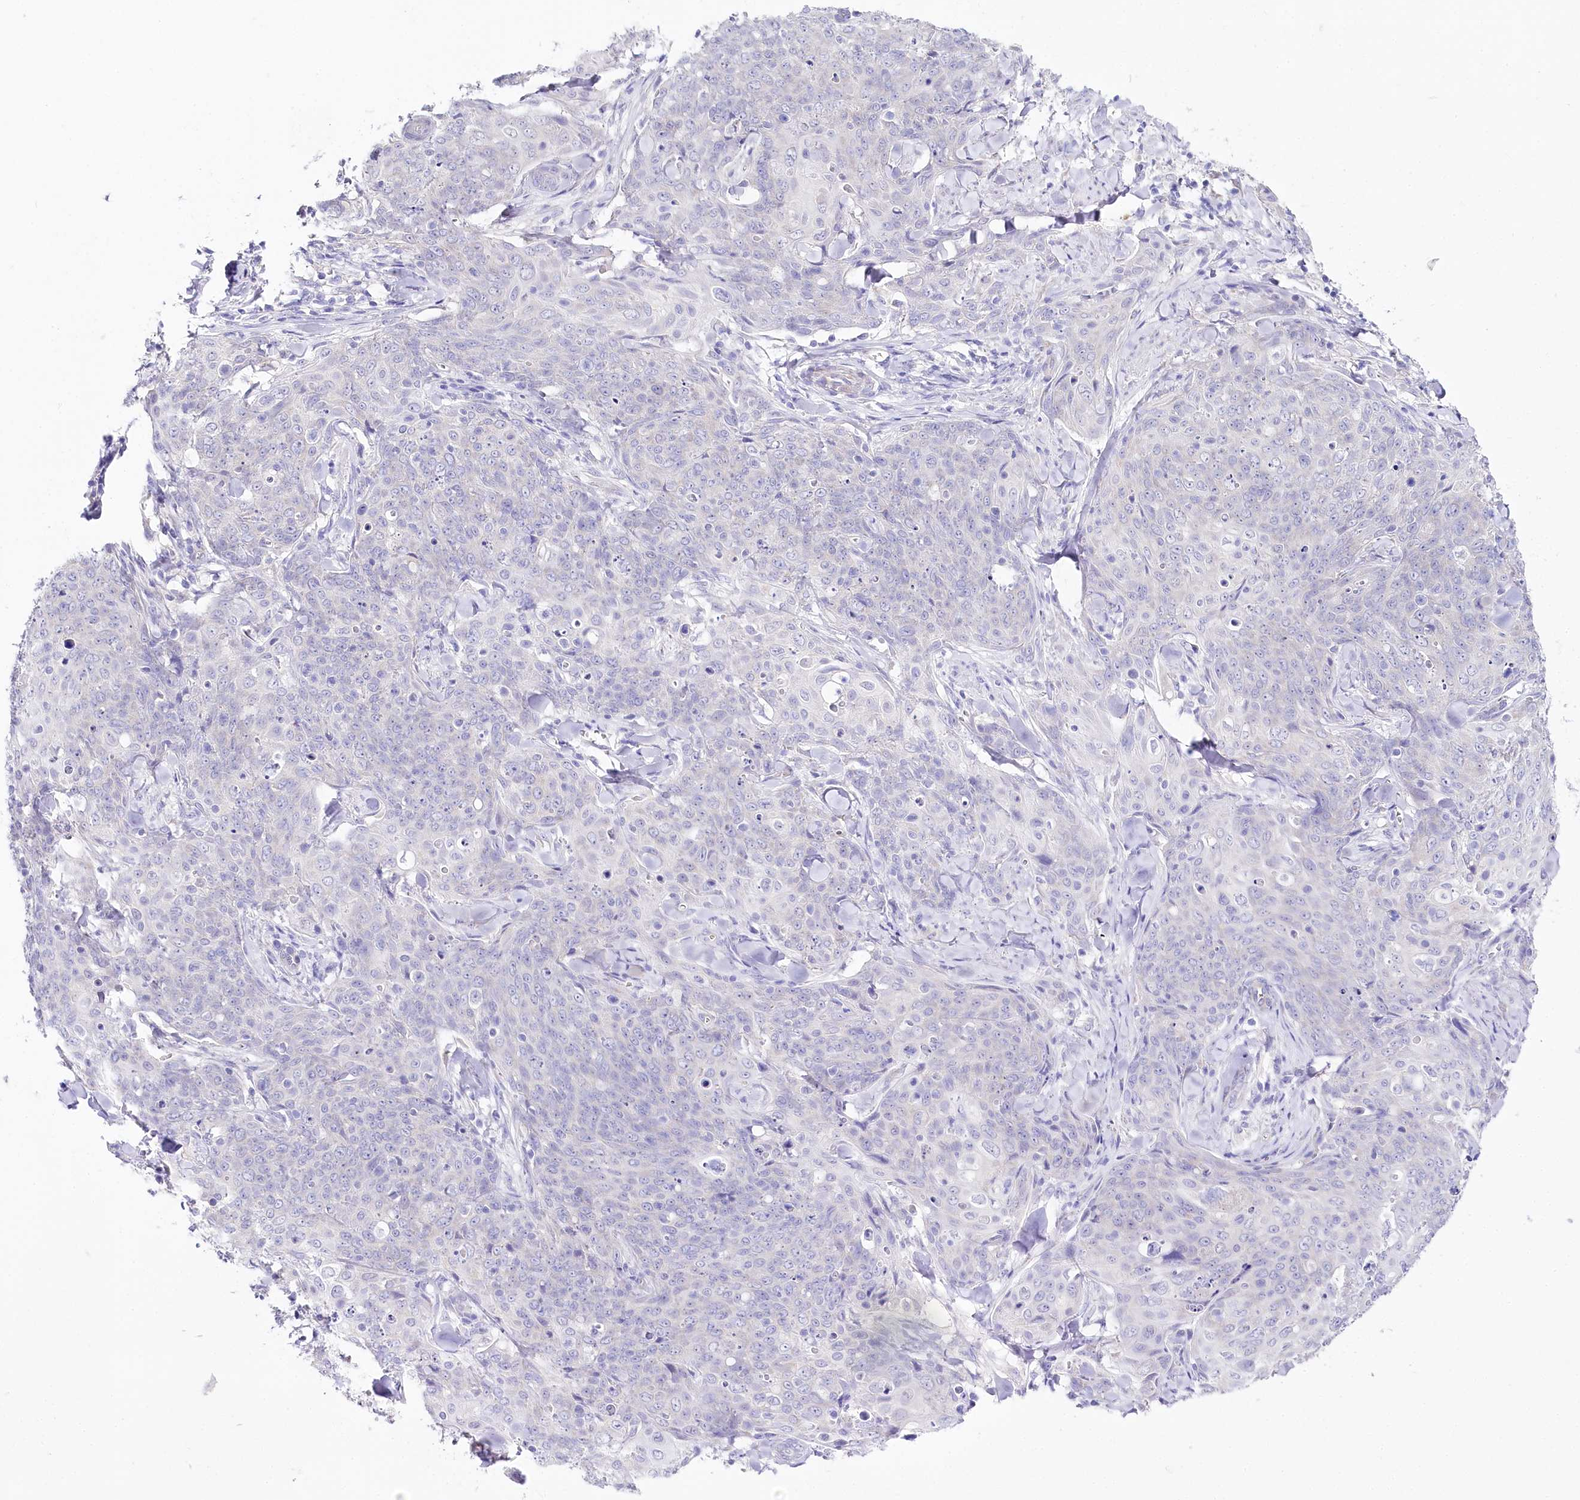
{"staining": {"intensity": "negative", "quantity": "none", "location": "none"}, "tissue": "skin cancer", "cell_type": "Tumor cells", "image_type": "cancer", "snomed": [{"axis": "morphology", "description": "Squamous cell carcinoma, NOS"}, {"axis": "topography", "description": "Skin"}, {"axis": "topography", "description": "Vulva"}], "caption": "The immunohistochemistry photomicrograph has no significant expression in tumor cells of squamous cell carcinoma (skin) tissue. The staining is performed using DAB (3,3'-diaminobenzidine) brown chromogen with nuclei counter-stained in using hematoxylin.", "gene": "CSN3", "patient": {"sex": "female", "age": 85}}